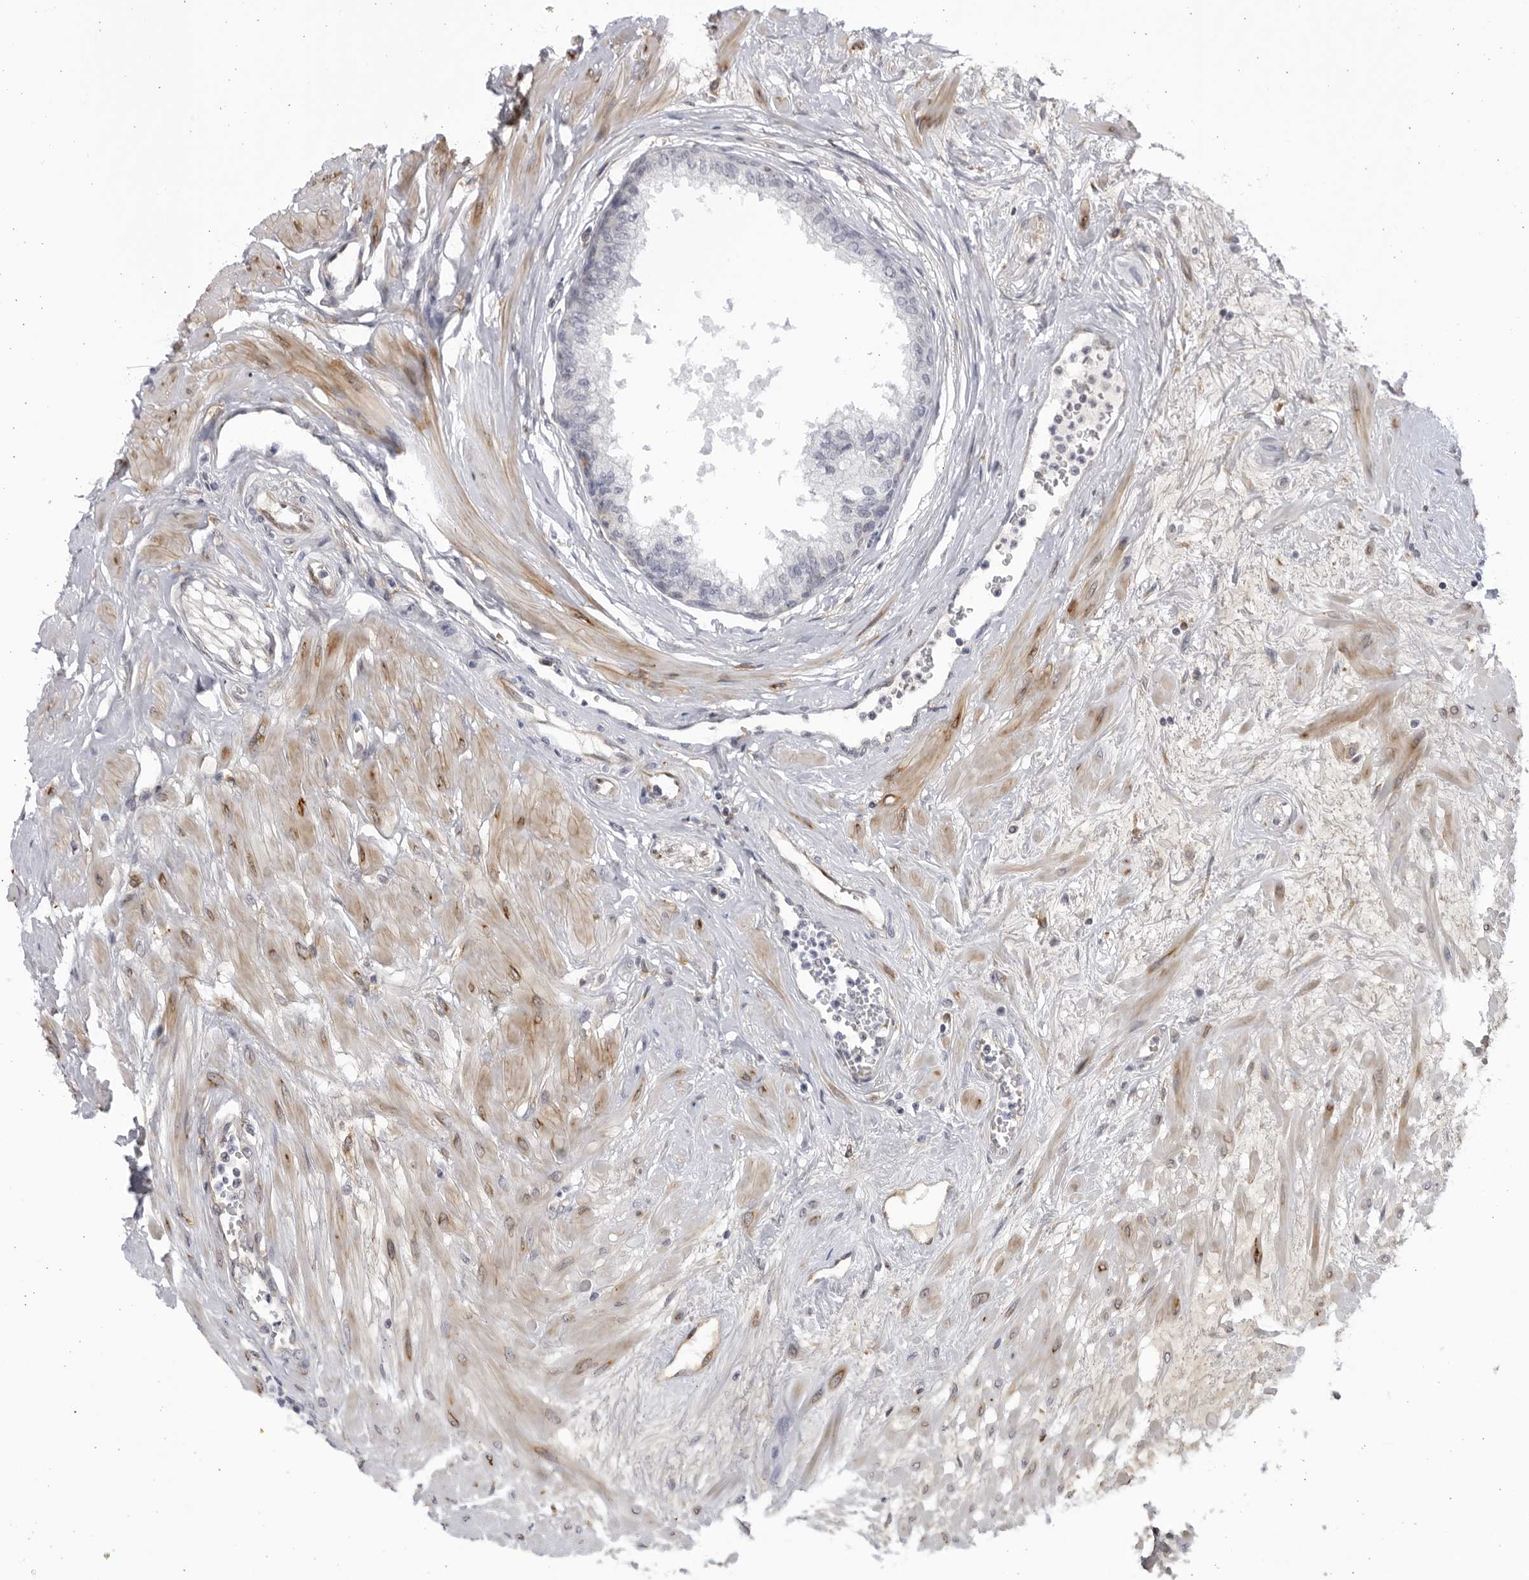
{"staining": {"intensity": "negative", "quantity": "none", "location": "none"}, "tissue": "seminal vesicle", "cell_type": "Glandular cells", "image_type": "normal", "snomed": [{"axis": "morphology", "description": "Normal tissue, NOS"}, {"axis": "topography", "description": "Prostate"}, {"axis": "topography", "description": "Seminal veicle"}], "caption": "High magnification brightfield microscopy of normal seminal vesicle stained with DAB (3,3'-diaminobenzidine) (brown) and counterstained with hematoxylin (blue): glandular cells show no significant expression. (DAB immunohistochemistry, high magnification).", "gene": "BMP2K", "patient": {"sex": "male", "age": 60}}